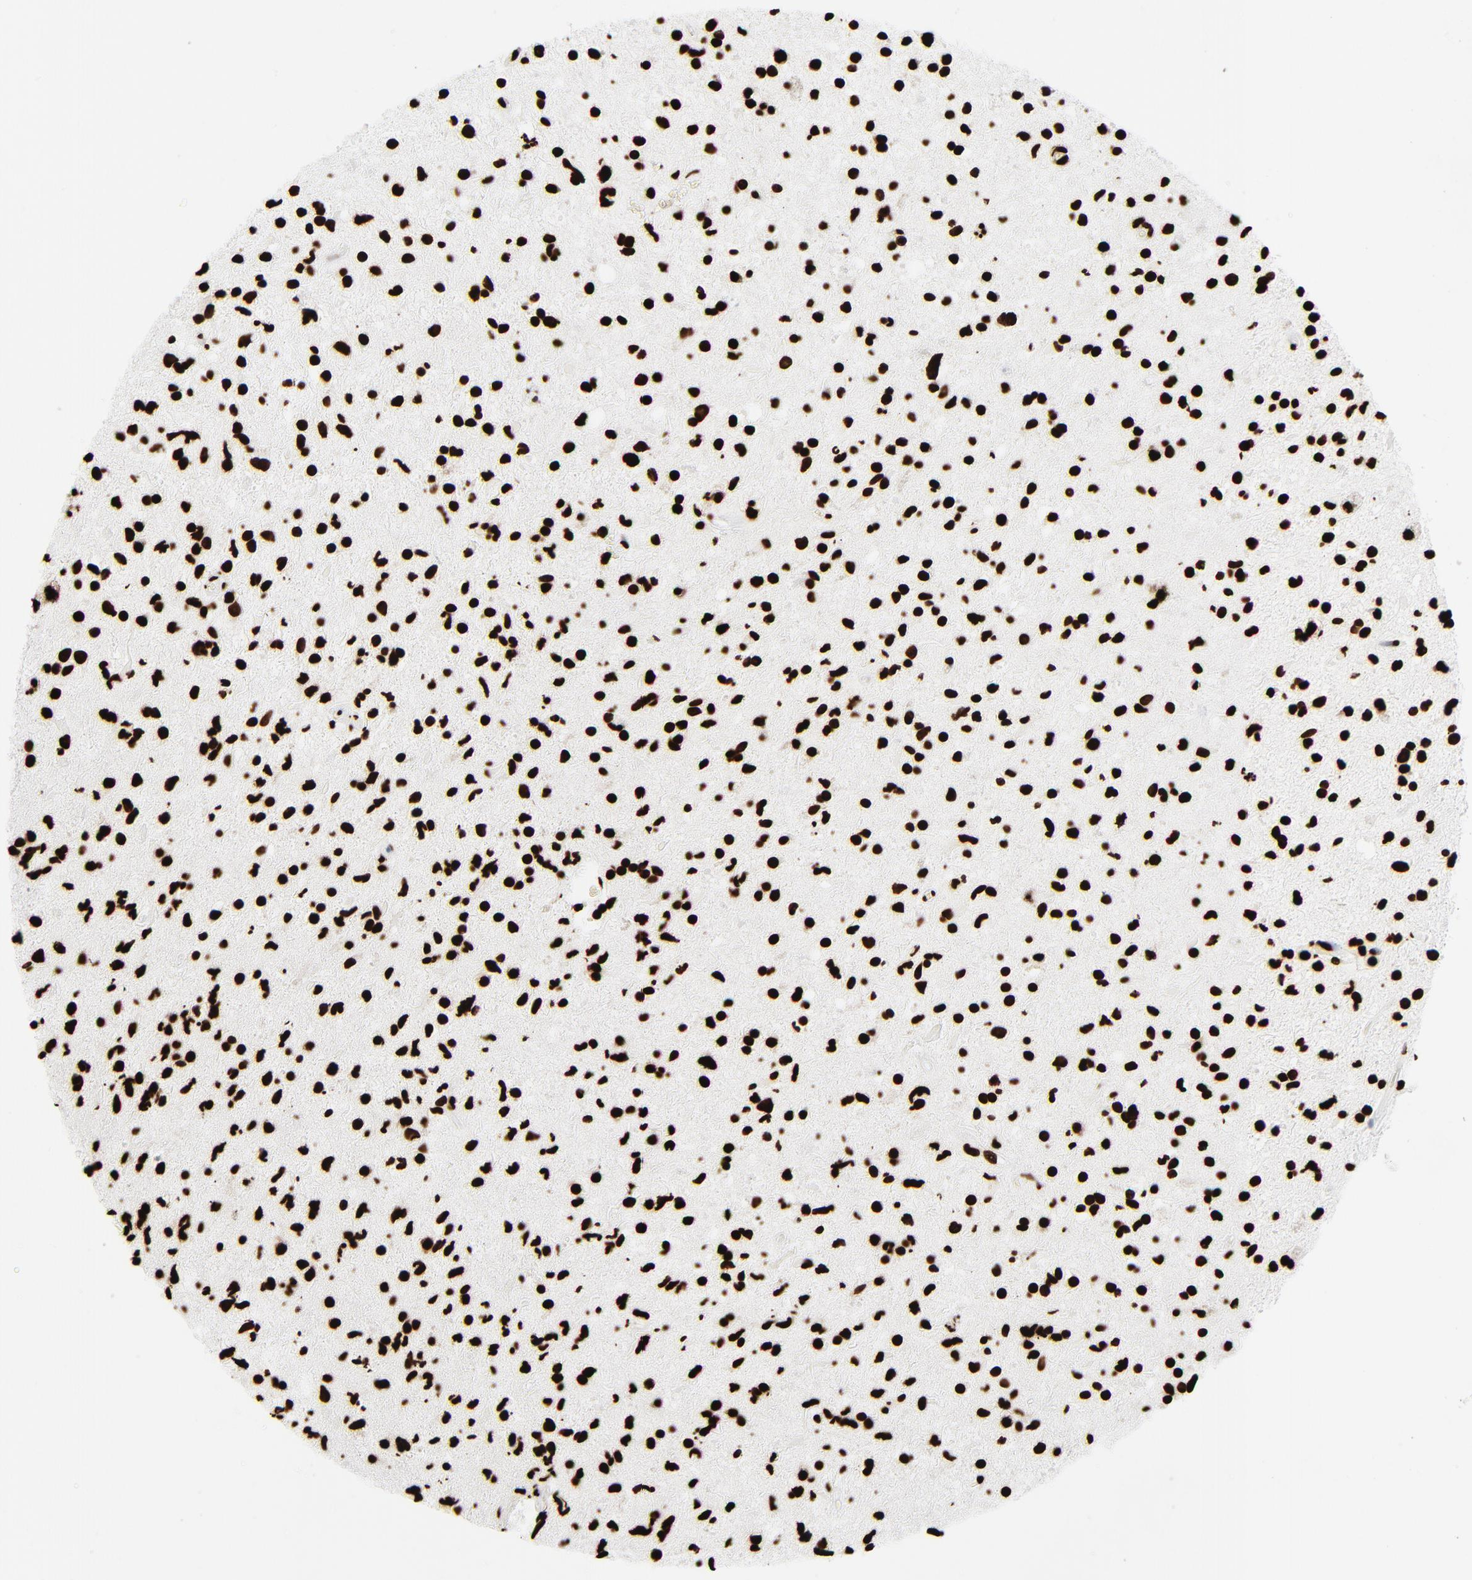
{"staining": {"intensity": "strong", "quantity": ">75%", "location": "nuclear"}, "tissue": "glioma", "cell_type": "Tumor cells", "image_type": "cancer", "snomed": [{"axis": "morphology", "description": "Glioma, malignant, High grade"}, {"axis": "topography", "description": "Brain"}], "caption": "The histopathology image reveals staining of glioma, revealing strong nuclear protein staining (brown color) within tumor cells.", "gene": "H3-4", "patient": {"sex": "male", "age": 33}}